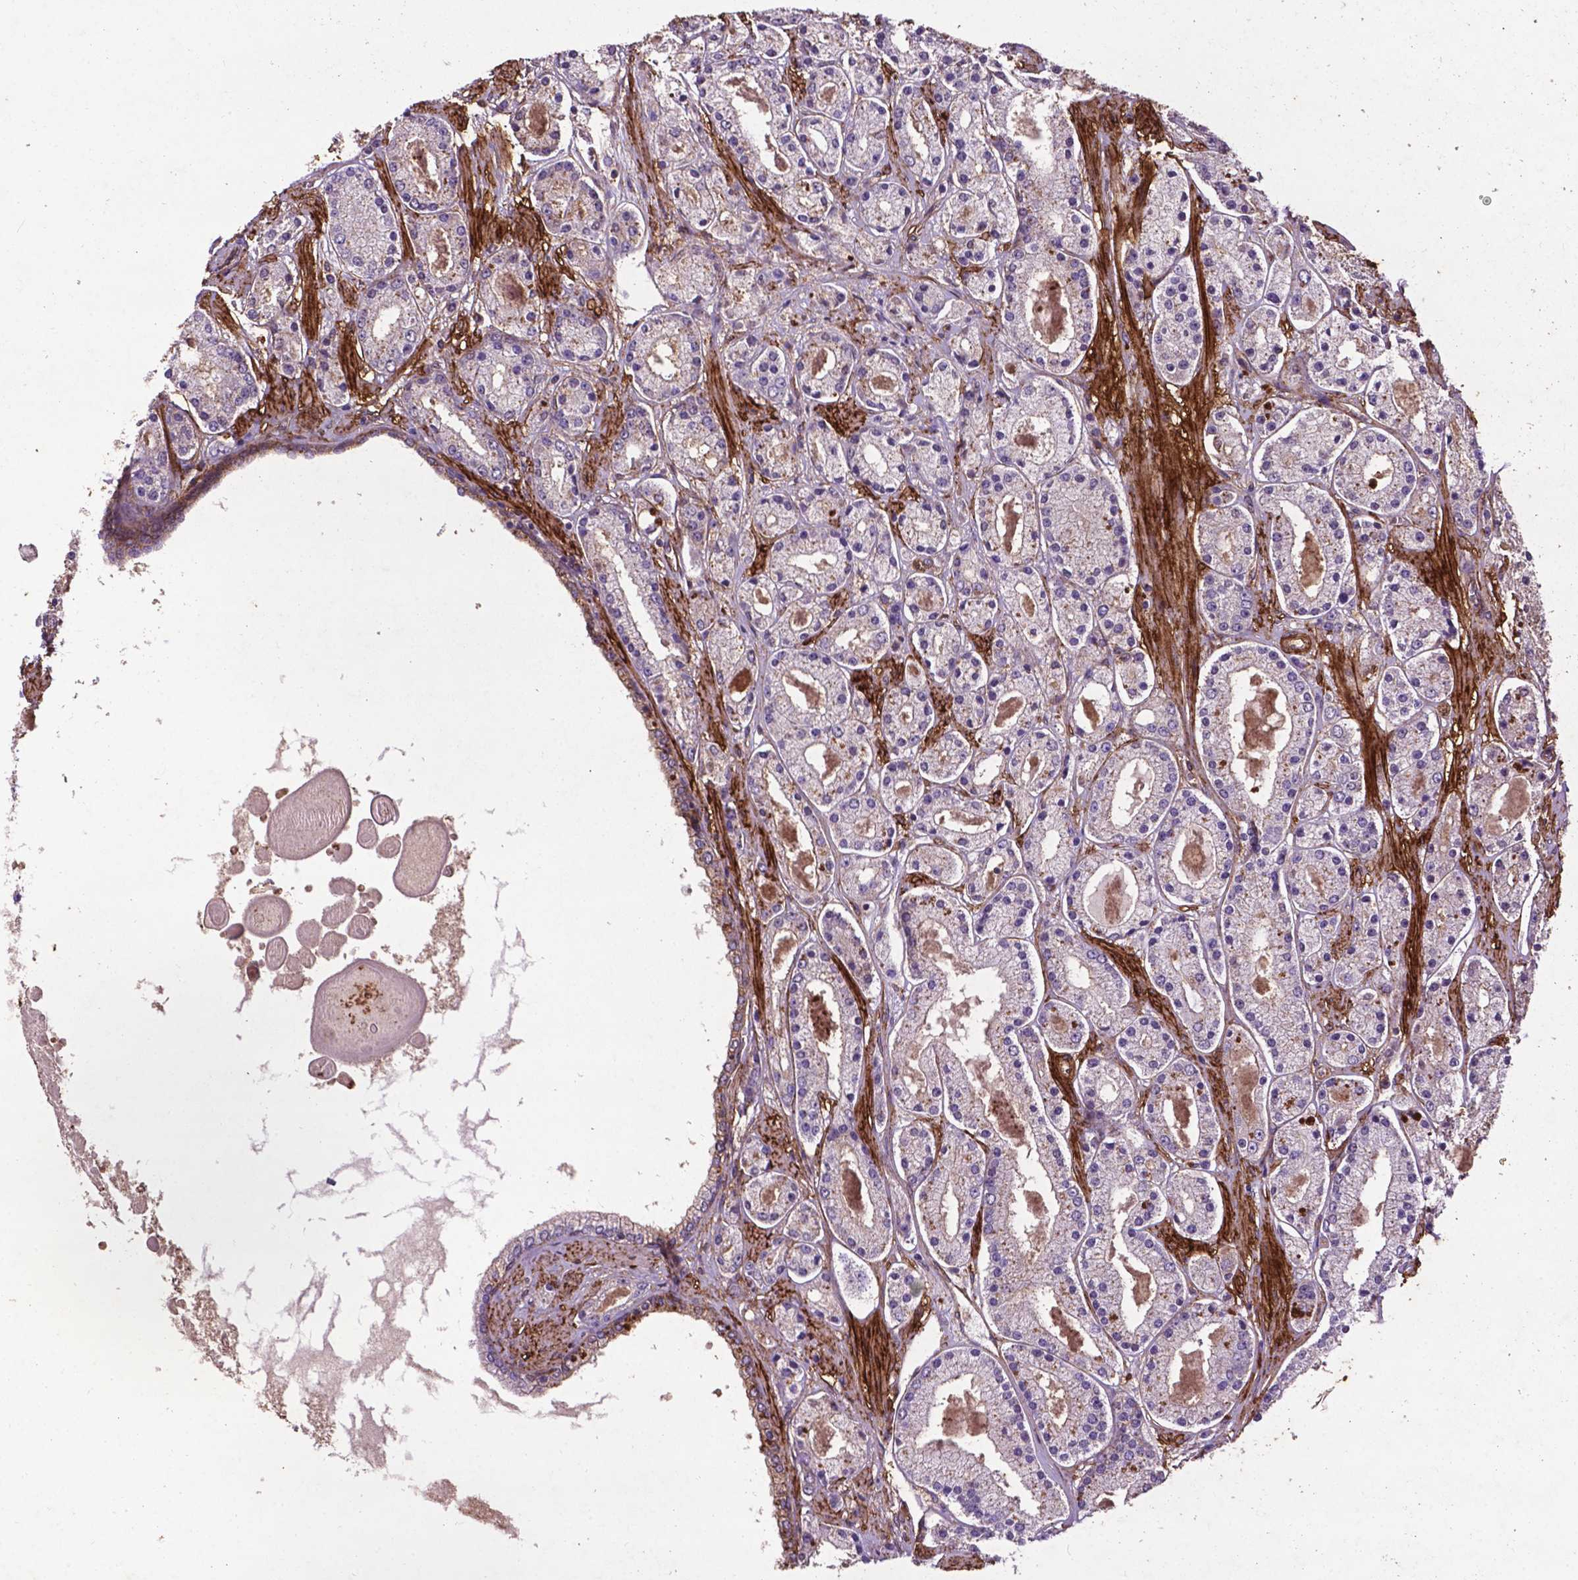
{"staining": {"intensity": "negative", "quantity": "none", "location": "none"}, "tissue": "prostate cancer", "cell_type": "Tumor cells", "image_type": "cancer", "snomed": [{"axis": "morphology", "description": "Adenocarcinoma, High grade"}, {"axis": "topography", "description": "Prostate"}], "caption": "Tumor cells show no significant staining in prostate cancer (adenocarcinoma (high-grade)).", "gene": "RRAS", "patient": {"sex": "male", "age": 67}}